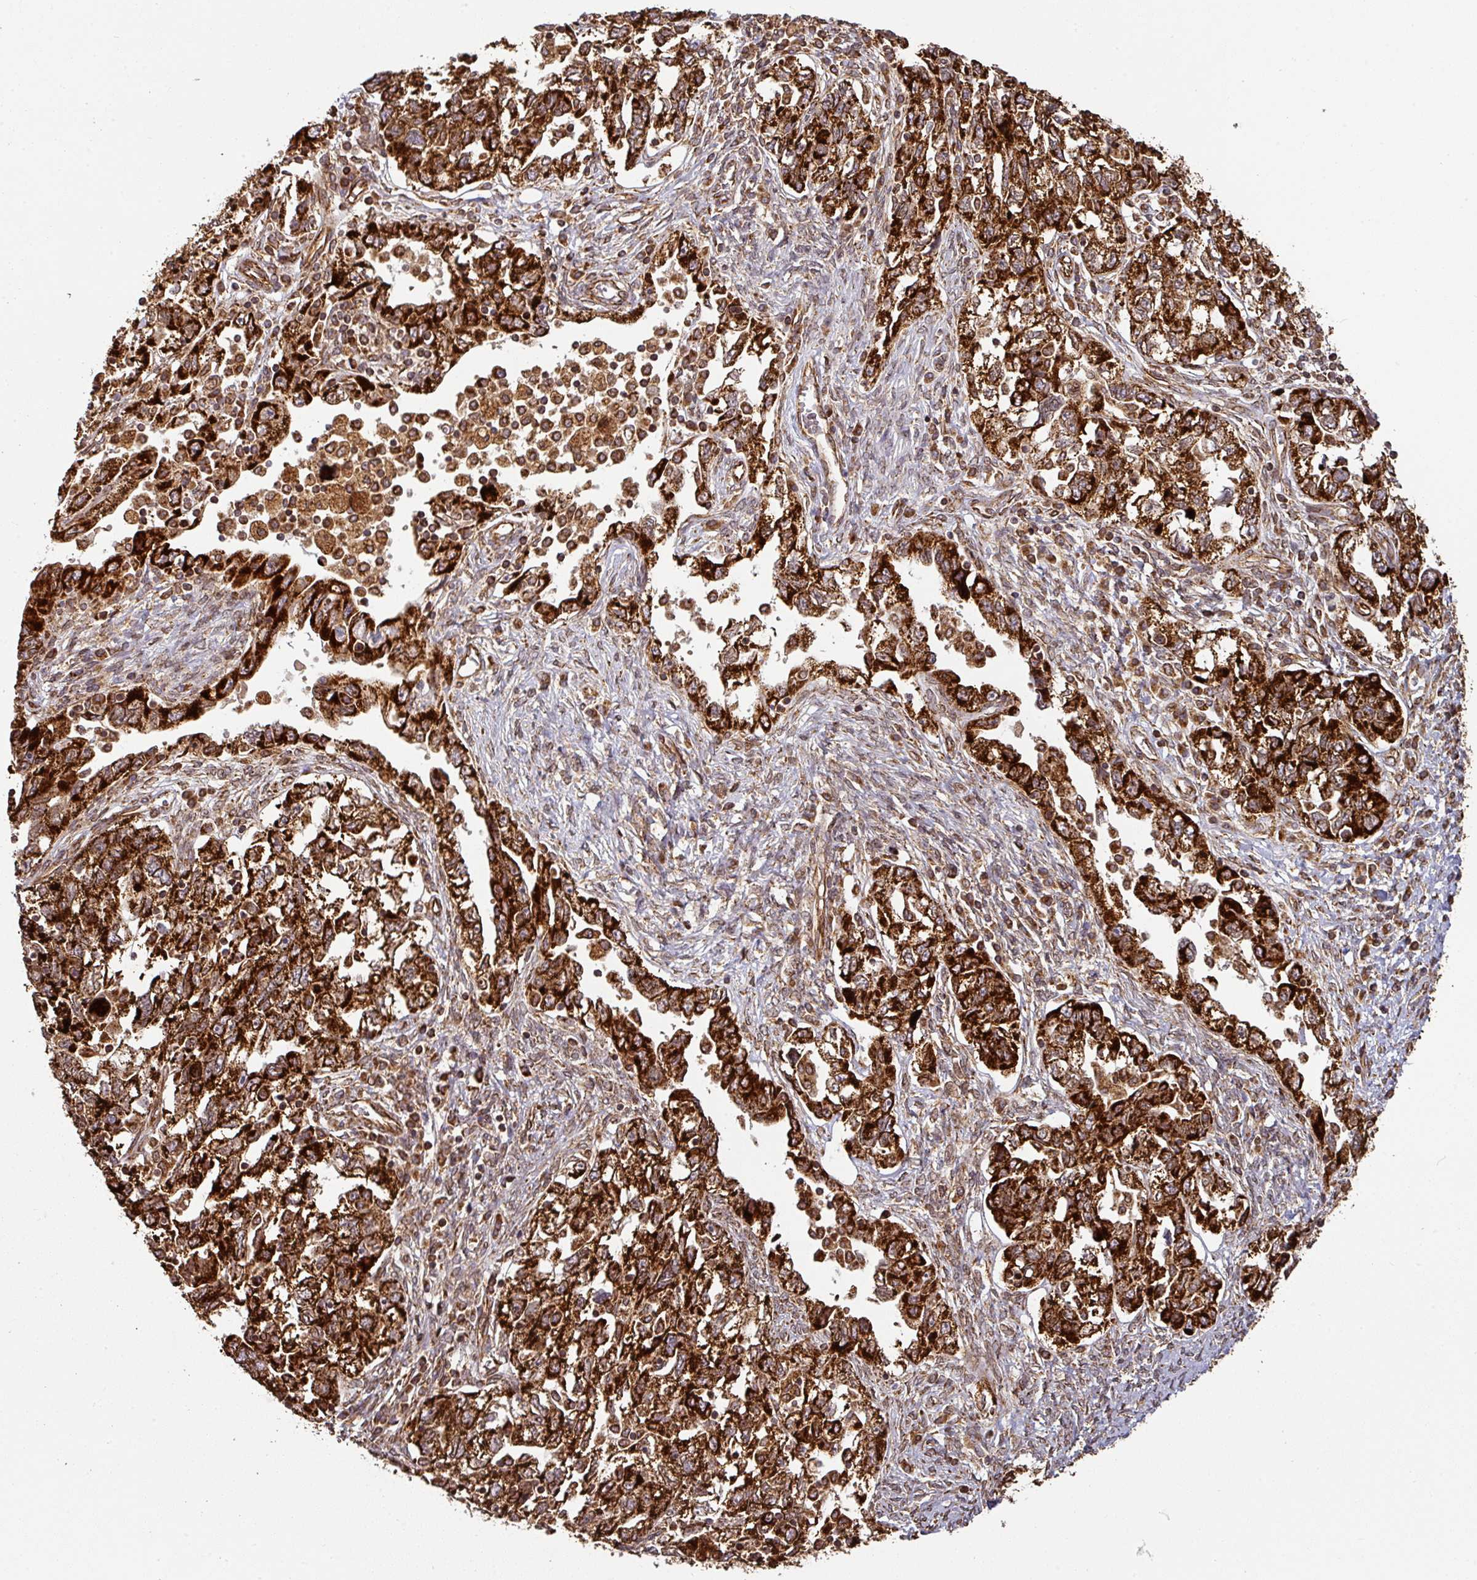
{"staining": {"intensity": "strong", "quantity": ">75%", "location": "cytoplasmic/membranous"}, "tissue": "ovarian cancer", "cell_type": "Tumor cells", "image_type": "cancer", "snomed": [{"axis": "morphology", "description": "Carcinoma, NOS"}, {"axis": "morphology", "description": "Cystadenocarcinoma, serous, NOS"}, {"axis": "topography", "description": "Ovary"}], "caption": "Serous cystadenocarcinoma (ovarian) stained with a protein marker shows strong staining in tumor cells.", "gene": "TRAP1", "patient": {"sex": "female", "age": 69}}